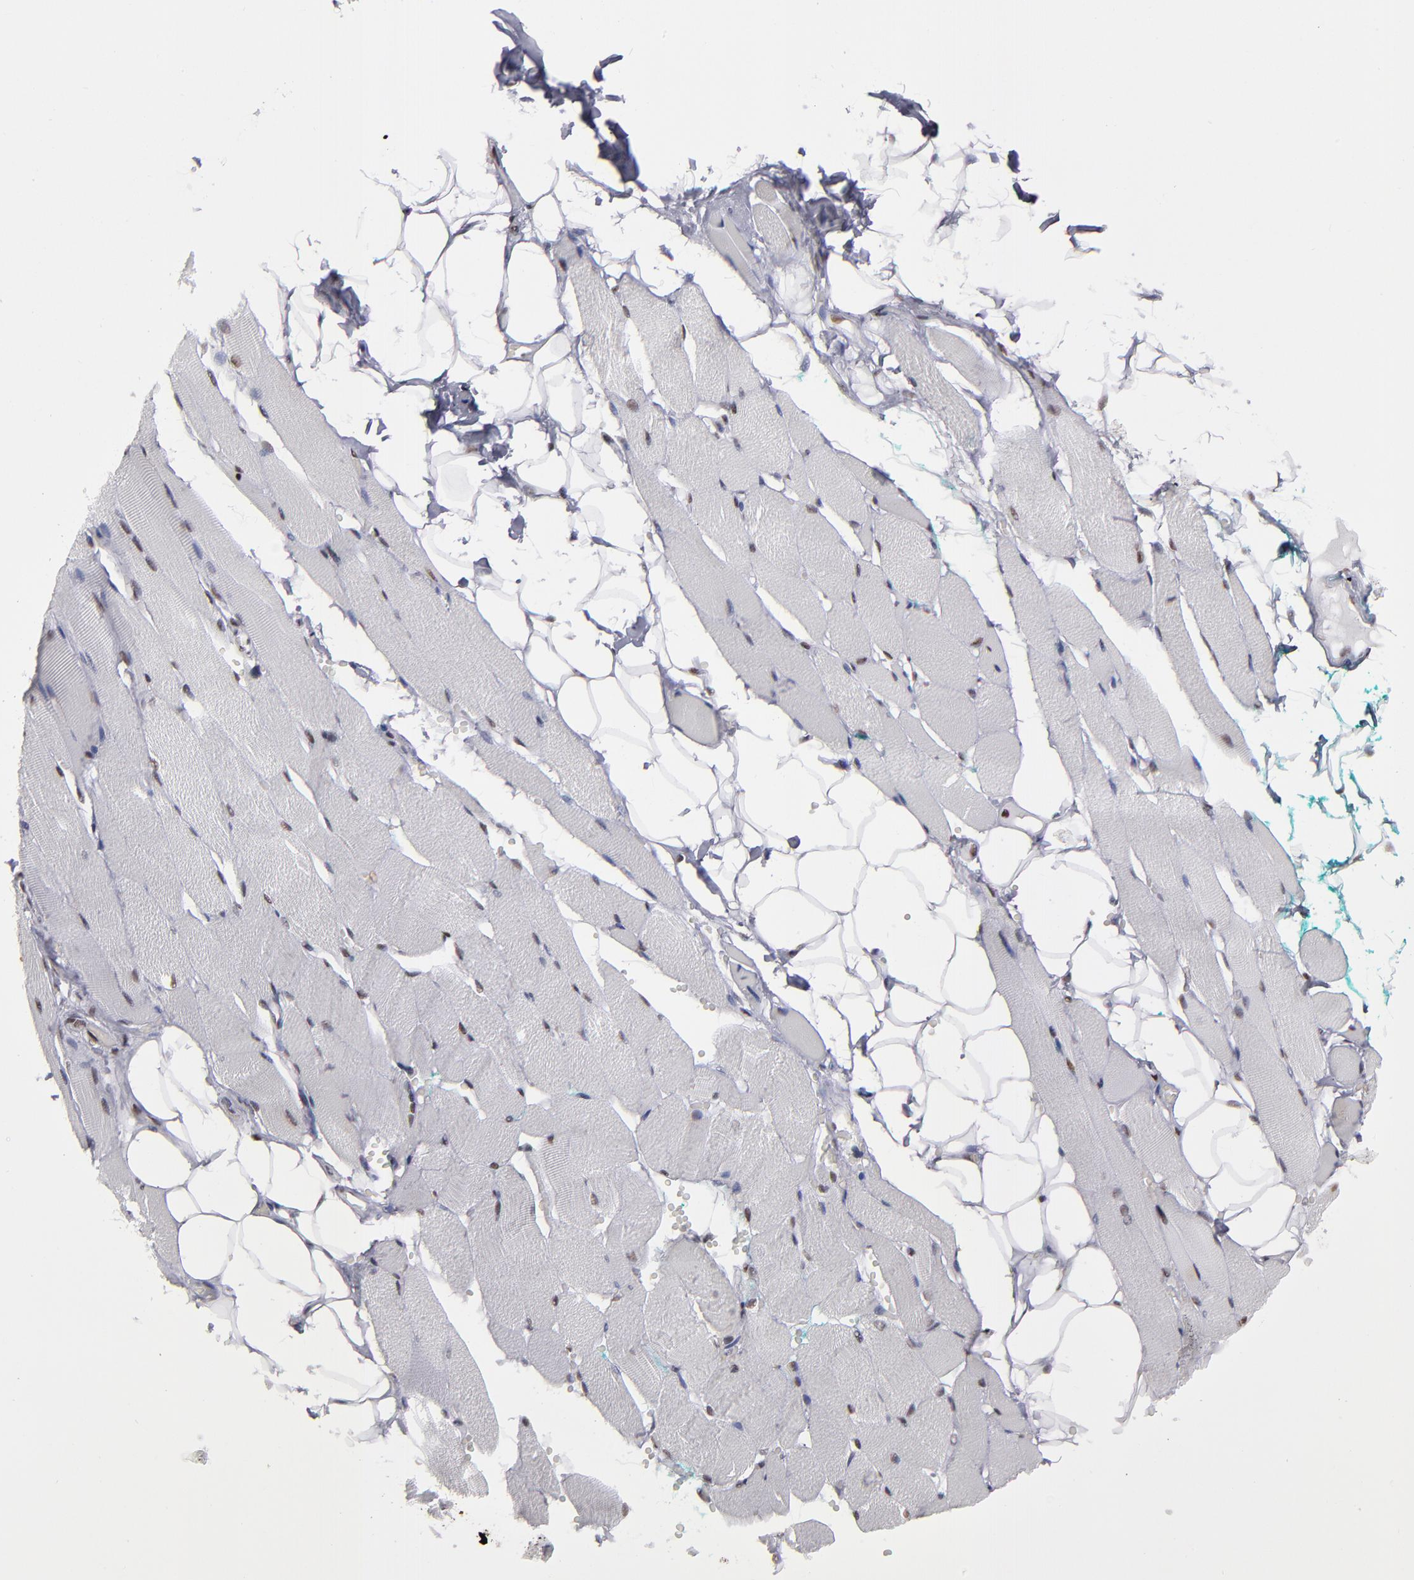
{"staining": {"intensity": "moderate", "quantity": "25%-75%", "location": "nuclear"}, "tissue": "skeletal muscle", "cell_type": "Myocytes", "image_type": "normal", "snomed": [{"axis": "morphology", "description": "Normal tissue, NOS"}, {"axis": "topography", "description": "Skeletal muscle"}, {"axis": "topography", "description": "Peripheral nerve tissue"}], "caption": "DAB (3,3'-diaminobenzidine) immunohistochemical staining of unremarkable human skeletal muscle shows moderate nuclear protein expression in about 25%-75% of myocytes.", "gene": "TERF2", "patient": {"sex": "female", "age": 84}}